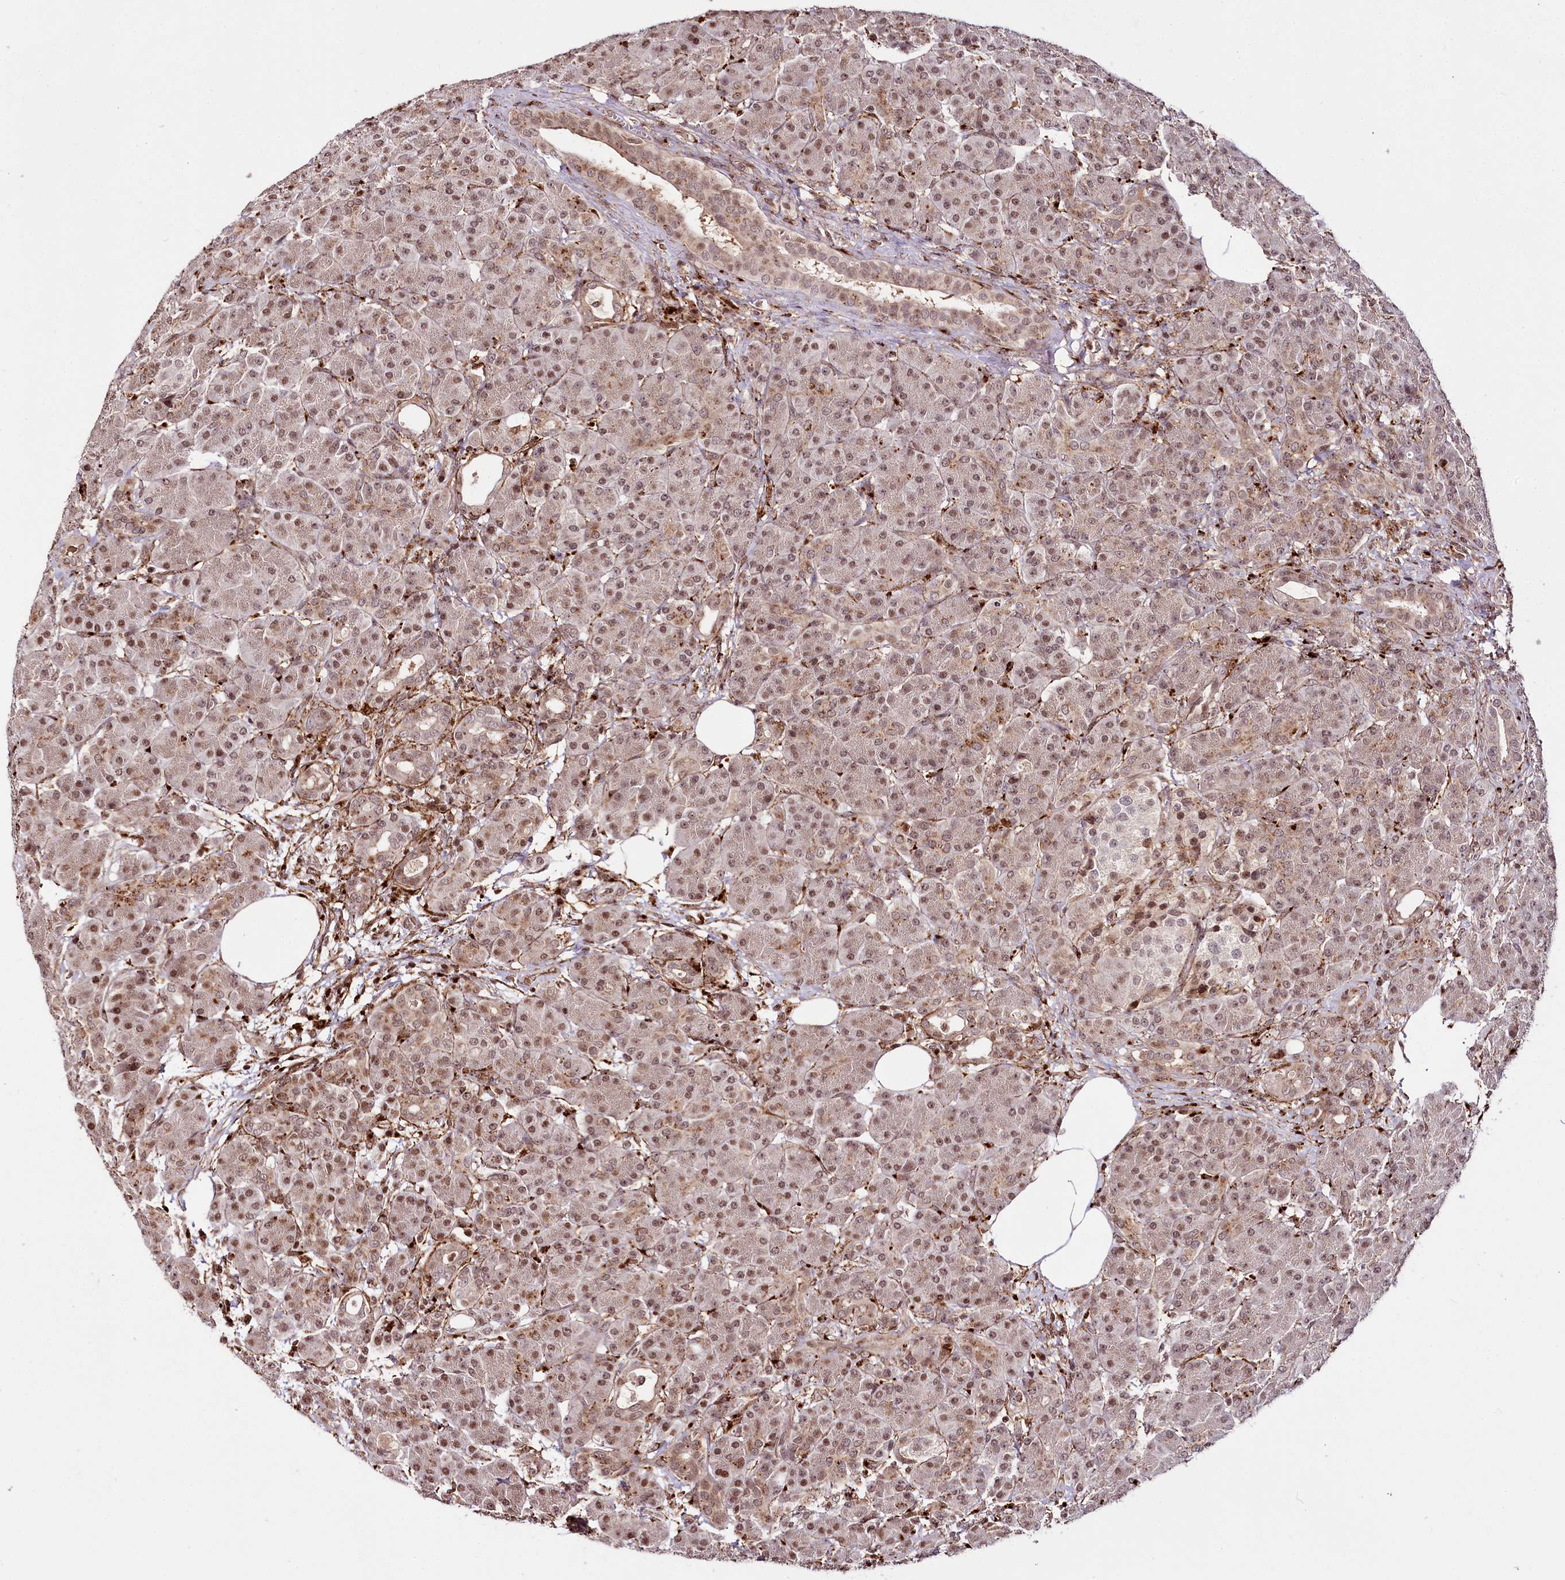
{"staining": {"intensity": "moderate", "quantity": ">75%", "location": "nuclear"}, "tissue": "pancreas", "cell_type": "Exocrine glandular cells", "image_type": "normal", "snomed": [{"axis": "morphology", "description": "Normal tissue, NOS"}, {"axis": "topography", "description": "Pancreas"}], "caption": "Immunohistochemical staining of benign pancreas exhibits medium levels of moderate nuclear positivity in about >75% of exocrine glandular cells. The staining was performed using DAB to visualize the protein expression in brown, while the nuclei were stained in blue with hematoxylin (Magnification: 20x).", "gene": "HOXC8", "patient": {"sex": "male", "age": 63}}